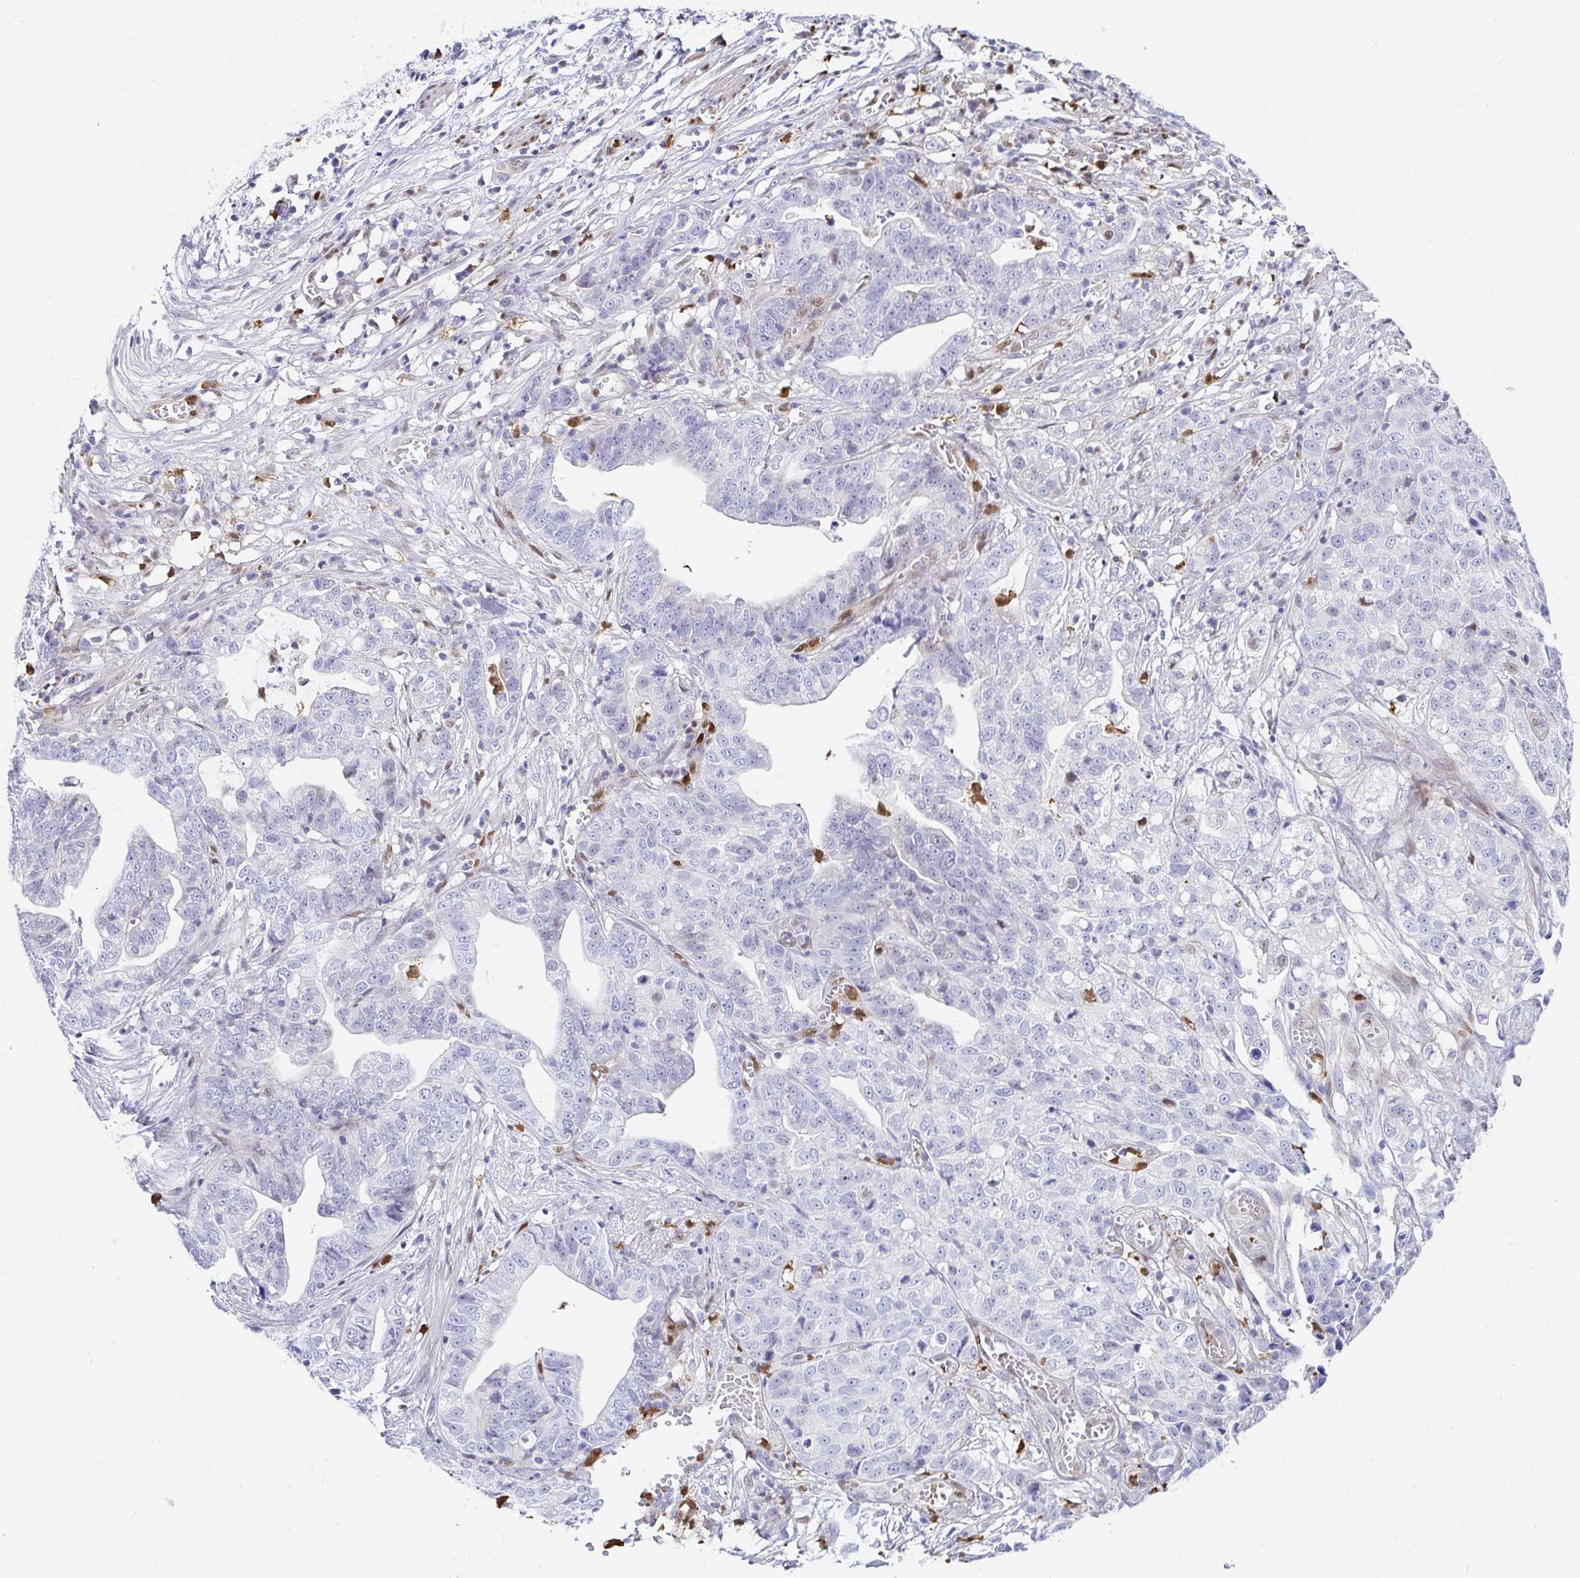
{"staining": {"intensity": "negative", "quantity": "none", "location": "none"}, "tissue": "stomach cancer", "cell_type": "Tumor cells", "image_type": "cancer", "snomed": [{"axis": "morphology", "description": "Adenocarcinoma, NOS"}, {"axis": "topography", "description": "Stomach, upper"}], "caption": "Immunohistochemistry (IHC) of human stomach cancer displays no staining in tumor cells.", "gene": "HINFP", "patient": {"sex": "female", "age": 67}}